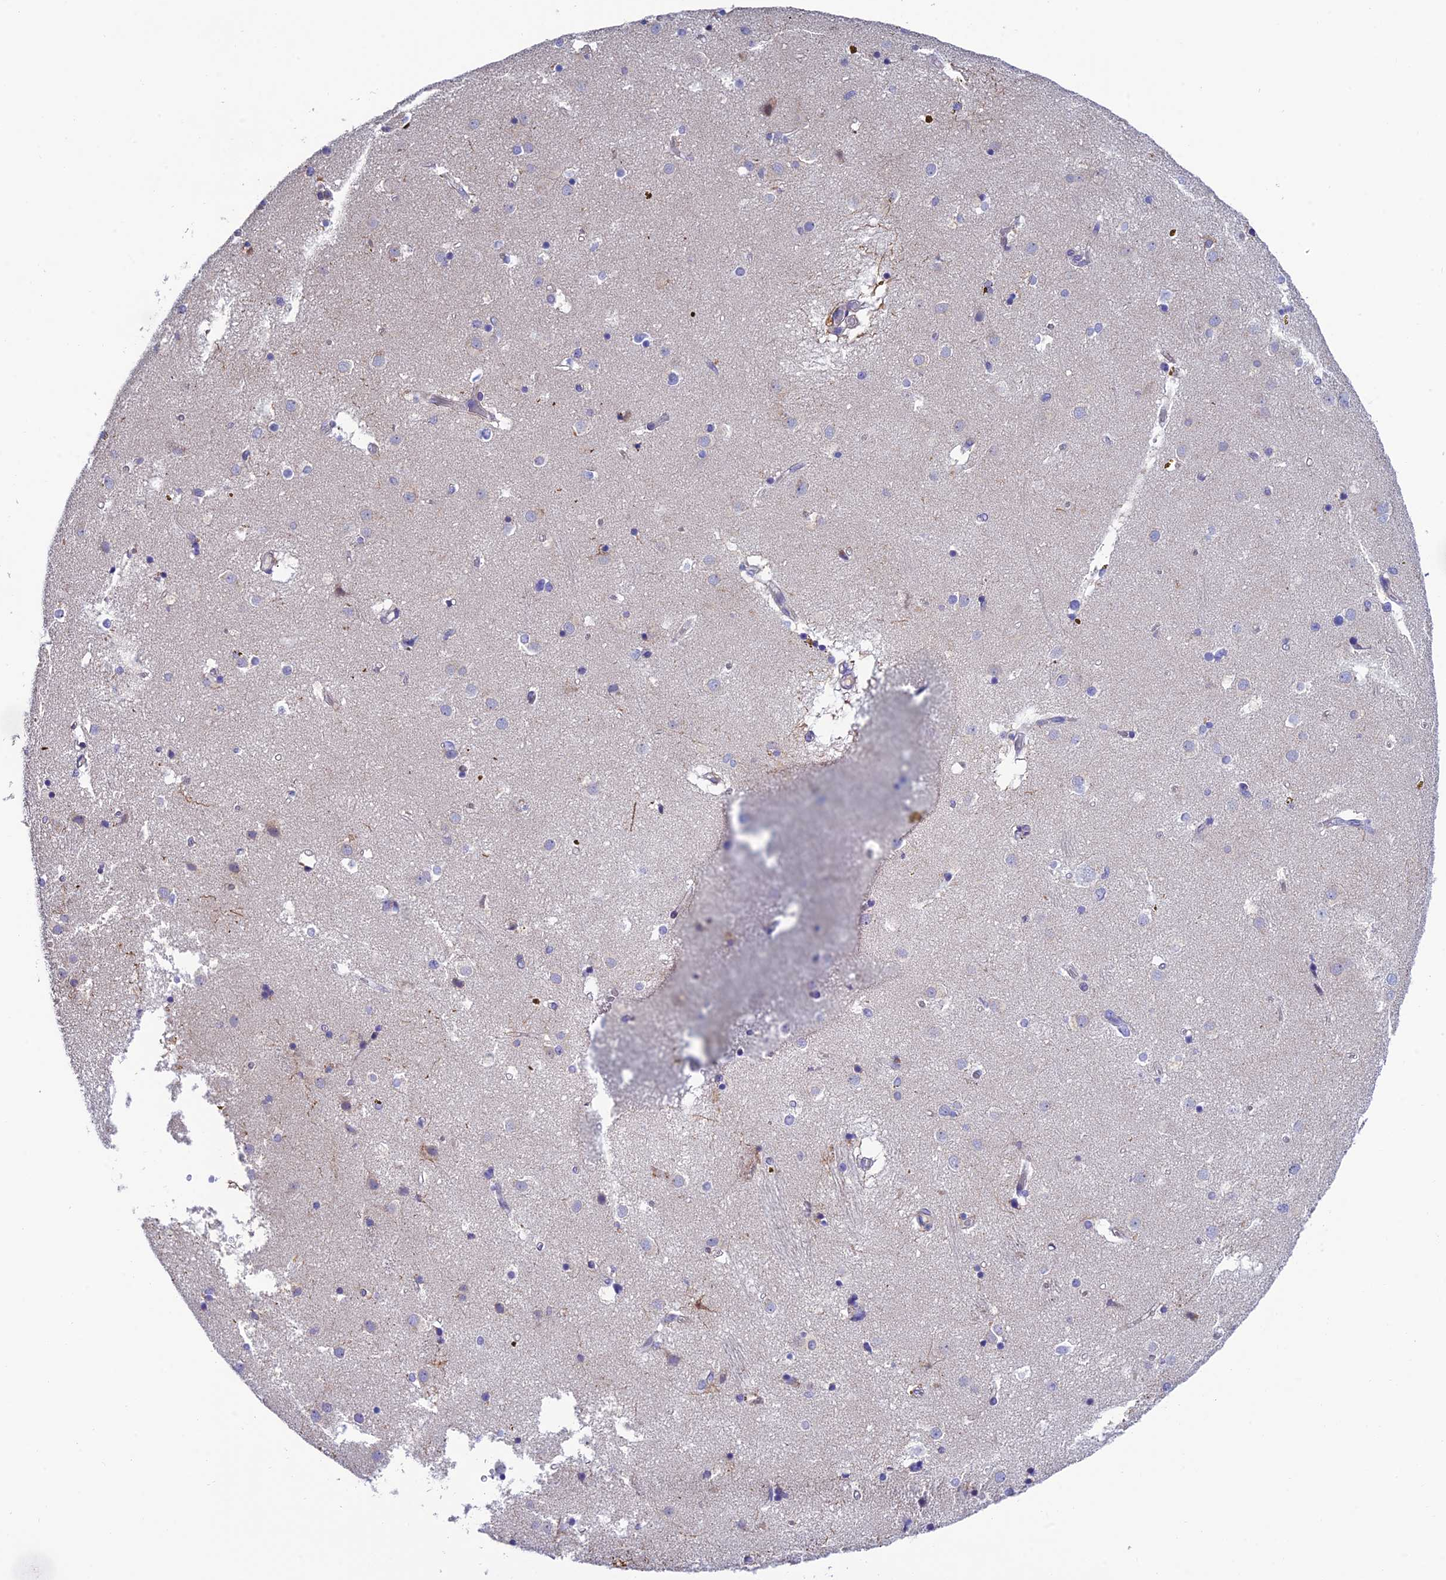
{"staining": {"intensity": "negative", "quantity": "none", "location": "none"}, "tissue": "caudate", "cell_type": "Glial cells", "image_type": "normal", "snomed": [{"axis": "morphology", "description": "Normal tissue, NOS"}, {"axis": "topography", "description": "Lateral ventricle wall"}], "caption": "The immunohistochemistry (IHC) micrograph has no significant positivity in glial cells of caudate.", "gene": "FAM178B", "patient": {"sex": "male", "age": 70}}